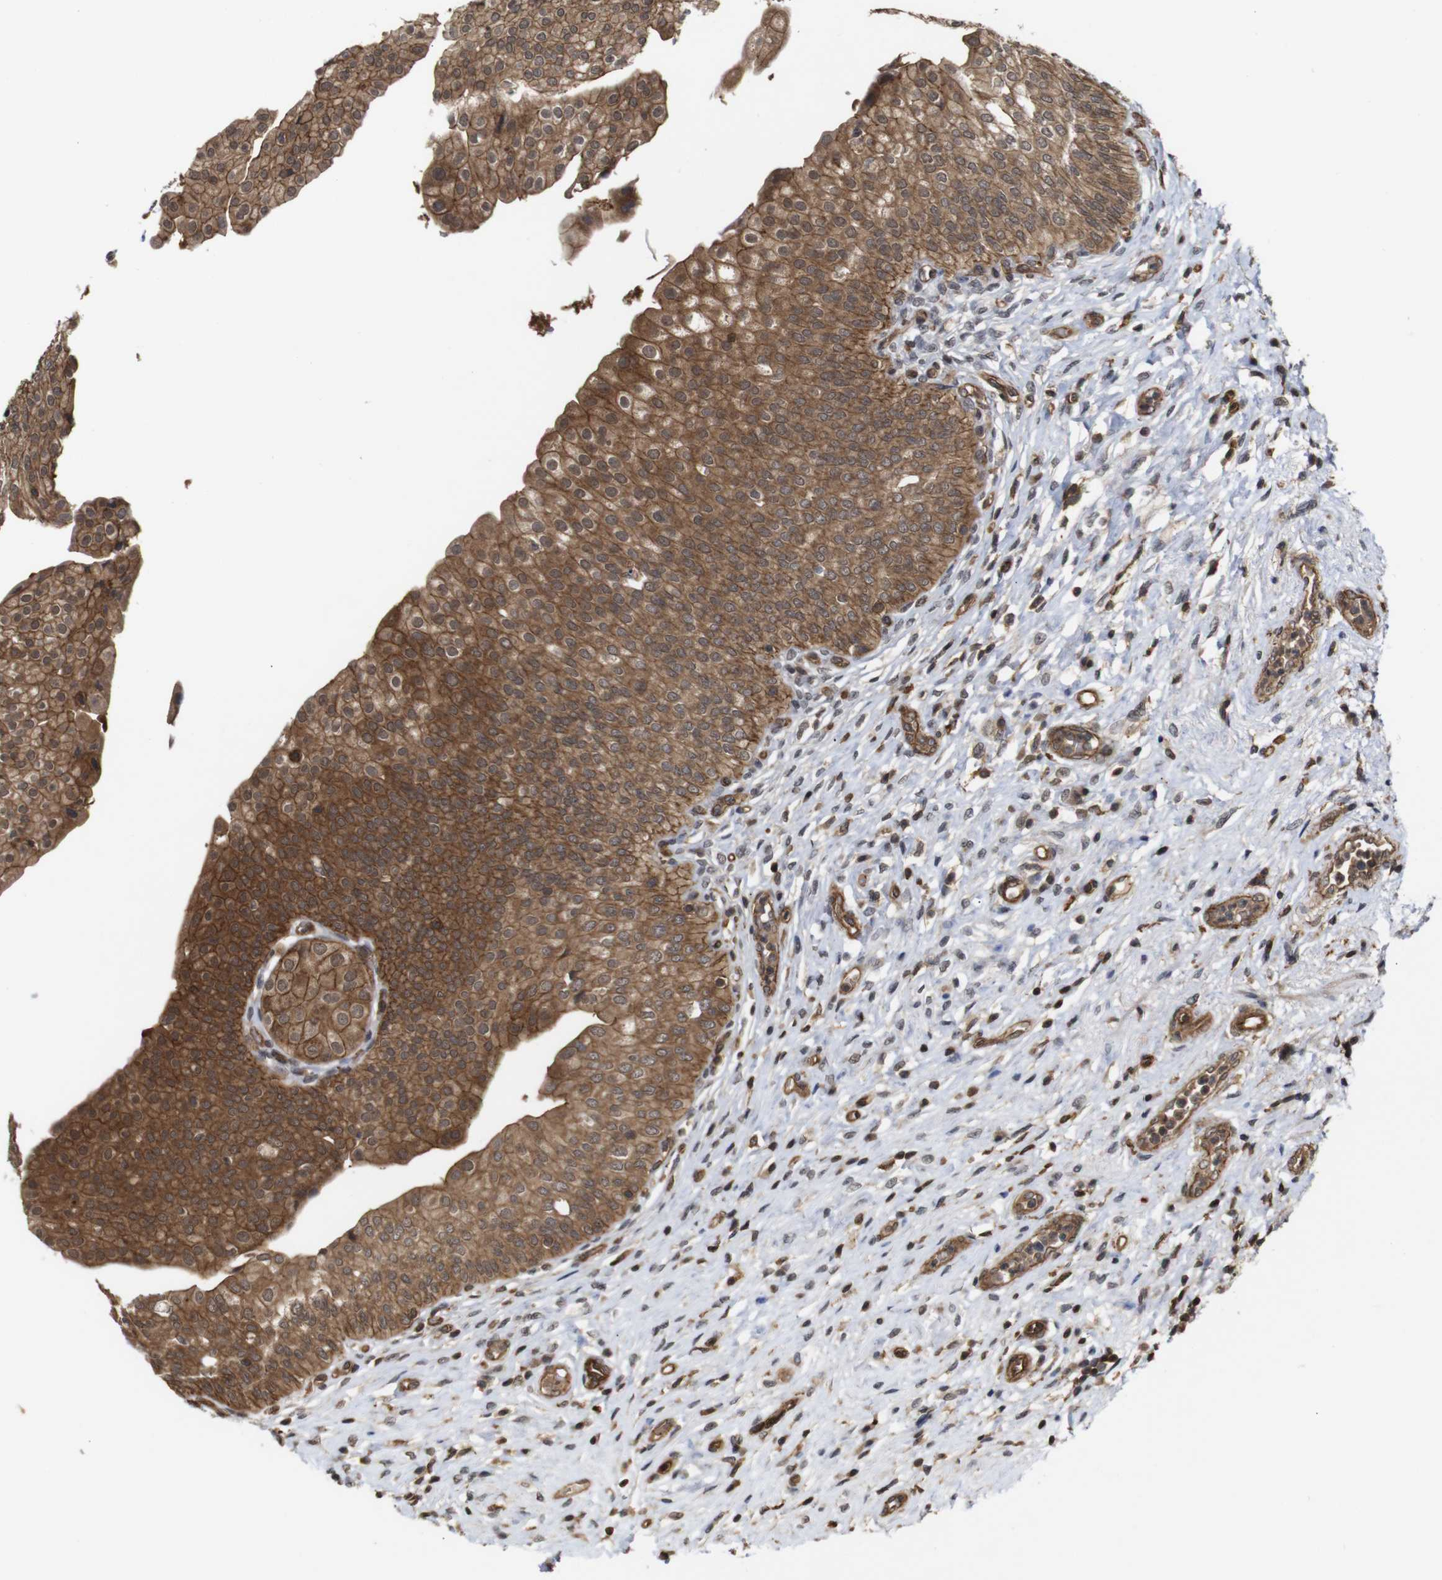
{"staining": {"intensity": "strong", "quantity": ">75%", "location": "cytoplasmic/membranous,nuclear"}, "tissue": "urinary bladder", "cell_type": "Urothelial cells", "image_type": "normal", "snomed": [{"axis": "morphology", "description": "Normal tissue, NOS"}, {"axis": "topography", "description": "Urinary bladder"}], "caption": "Protein staining of normal urinary bladder reveals strong cytoplasmic/membranous,nuclear staining in about >75% of urothelial cells.", "gene": "NANOS1", "patient": {"sex": "male", "age": 46}}